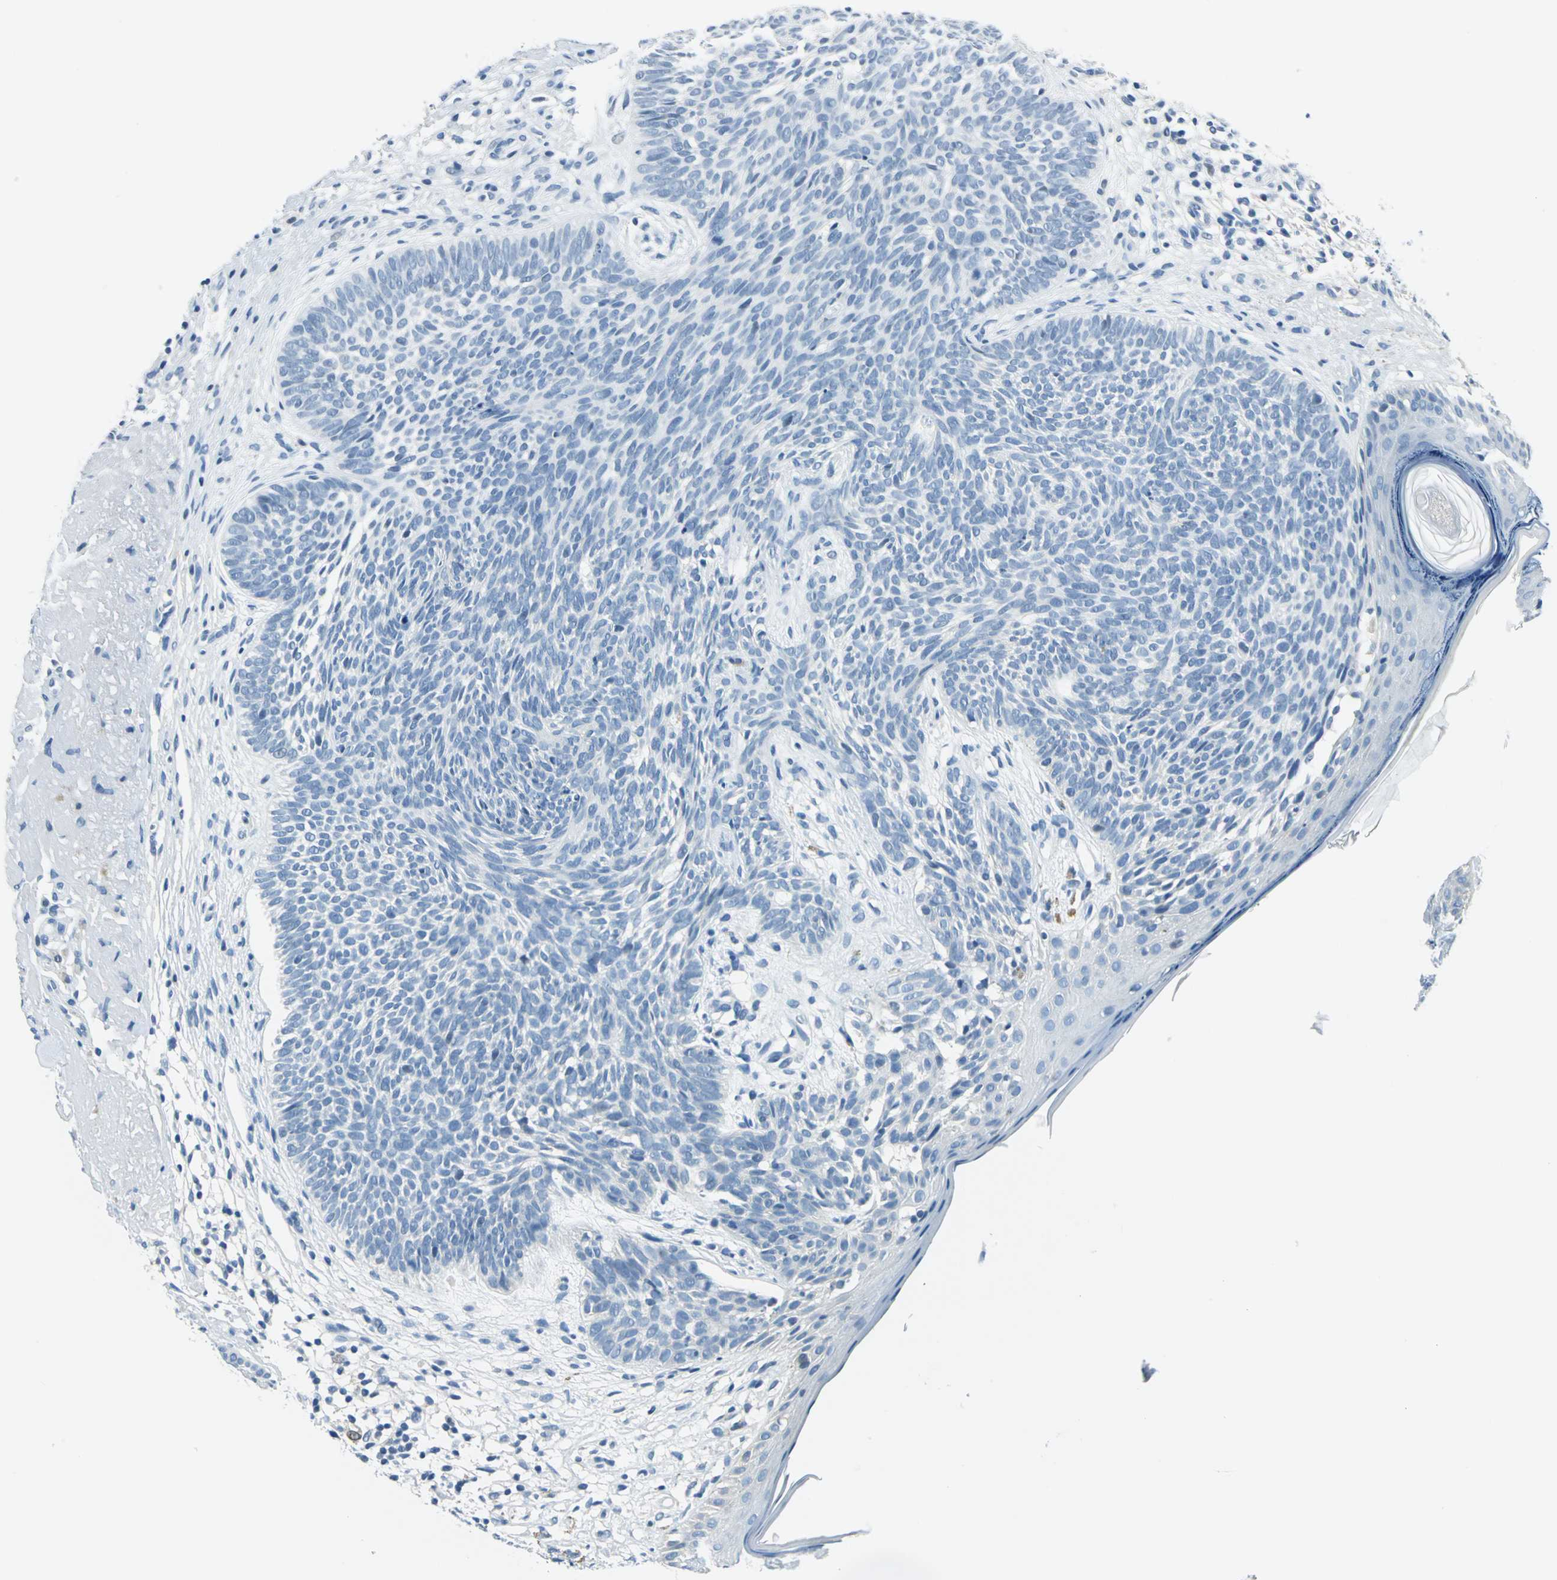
{"staining": {"intensity": "negative", "quantity": "none", "location": "none"}, "tissue": "skin cancer", "cell_type": "Tumor cells", "image_type": "cancer", "snomed": [{"axis": "morphology", "description": "Basal cell carcinoma"}, {"axis": "topography", "description": "Skin"}], "caption": "Immunohistochemistry (IHC) photomicrograph of neoplastic tissue: human skin basal cell carcinoma stained with DAB (3,3'-diaminobenzidine) demonstrates no significant protein positivity in tumor cells.", "gene": "AKR1A1", "patient": {"sex": "male", "age": 74}}